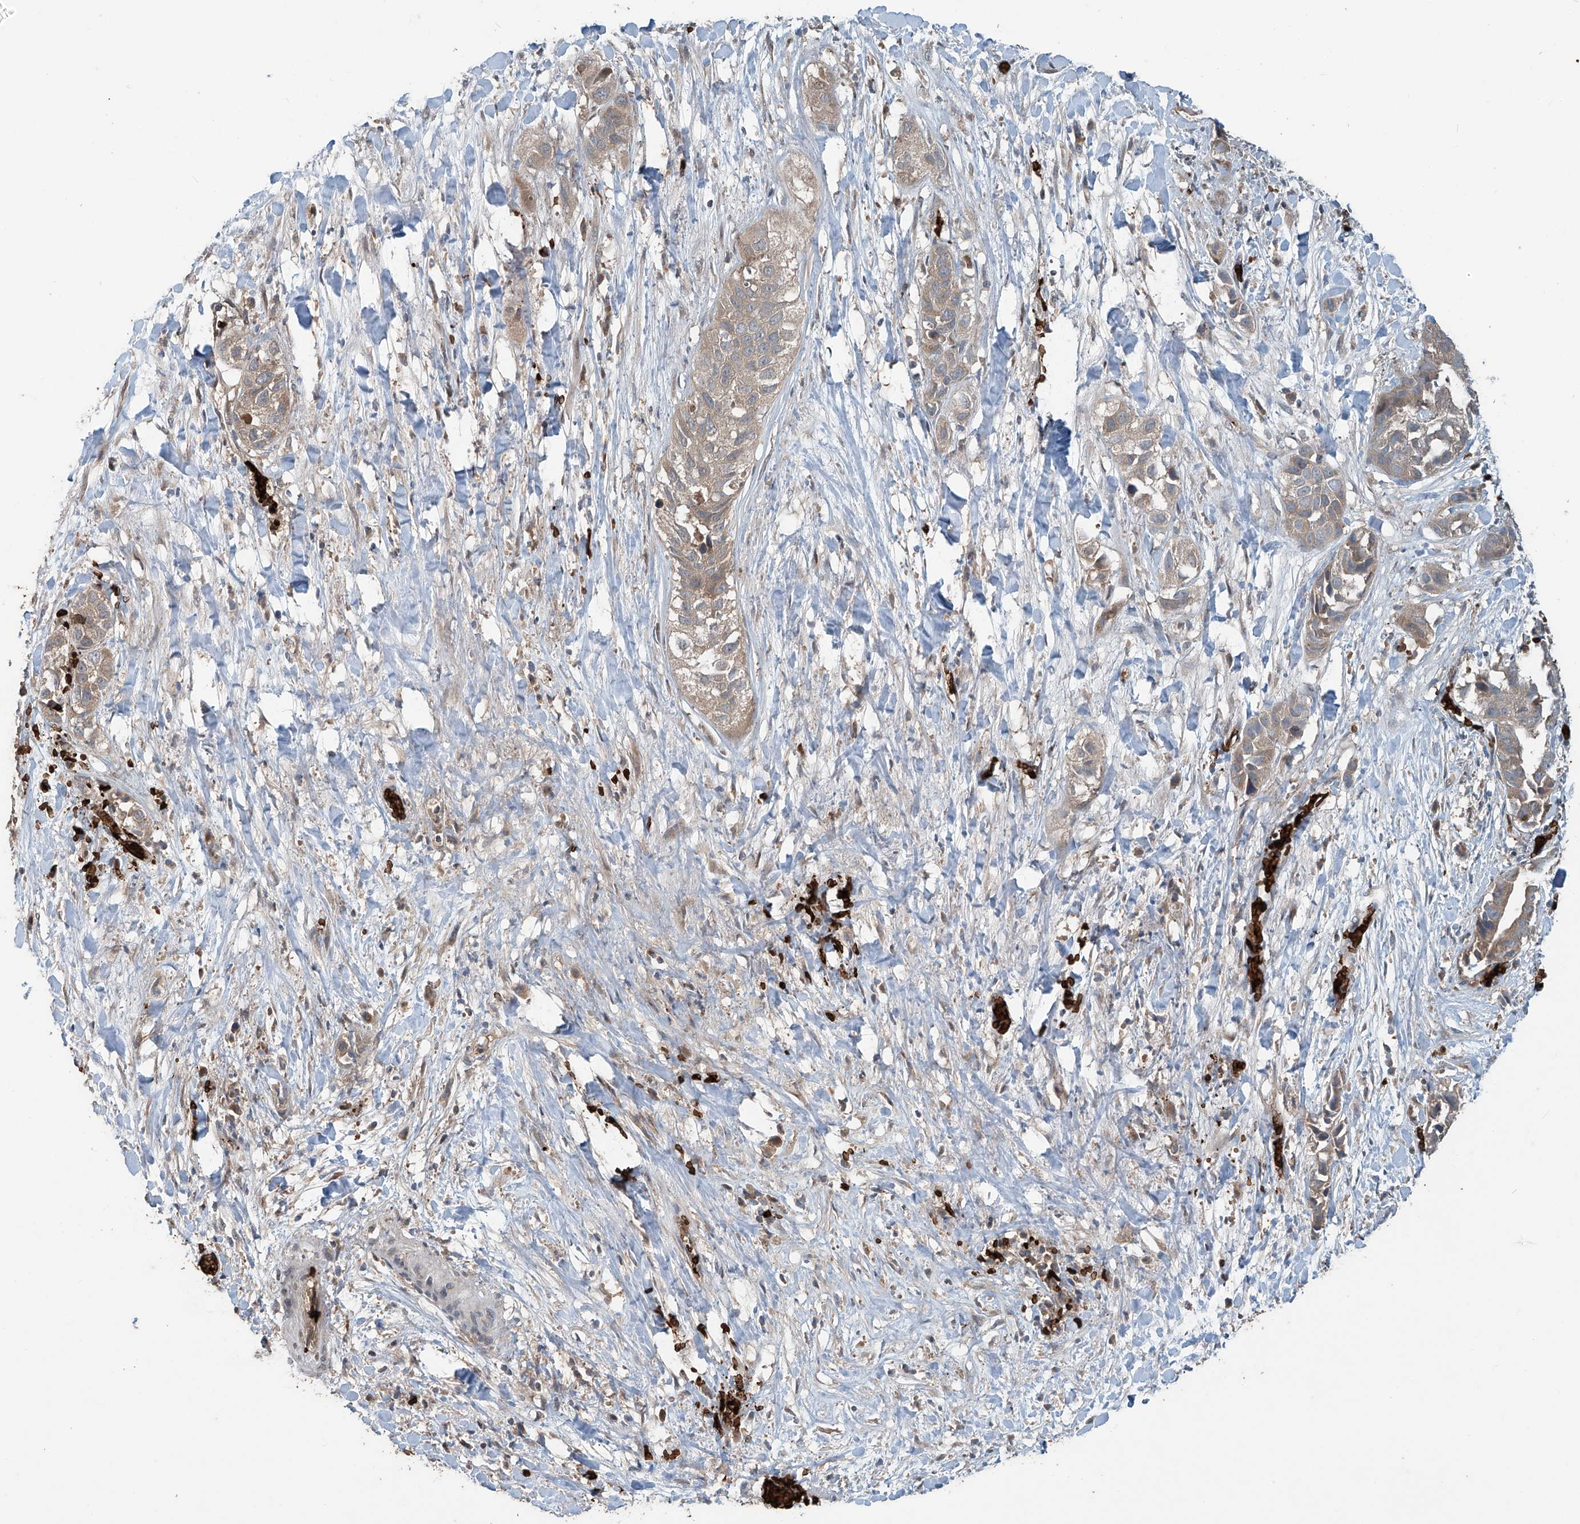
{"staining": {"intensity": "weak", "quantity": ">75%", "location": "cytoplasmic/membranous"}, "tissue": "liver cancer", "cell_type": "Tumor cells", "image_type": "cancer", "snomed": [{"axis": "morphology", "description": "Cholangiocarcinoma"}, {"axis": "topography", "description": "Liver"}], "caption": "Immunohistochemical staining of cholangiocarcinoma (liver) exhibits weak cytoplasmic/membranous protein positivity in approximately >75% of tumor cells.", "gene": "ZDHHC9", "patient": {"sex": "female", "age": 52}}